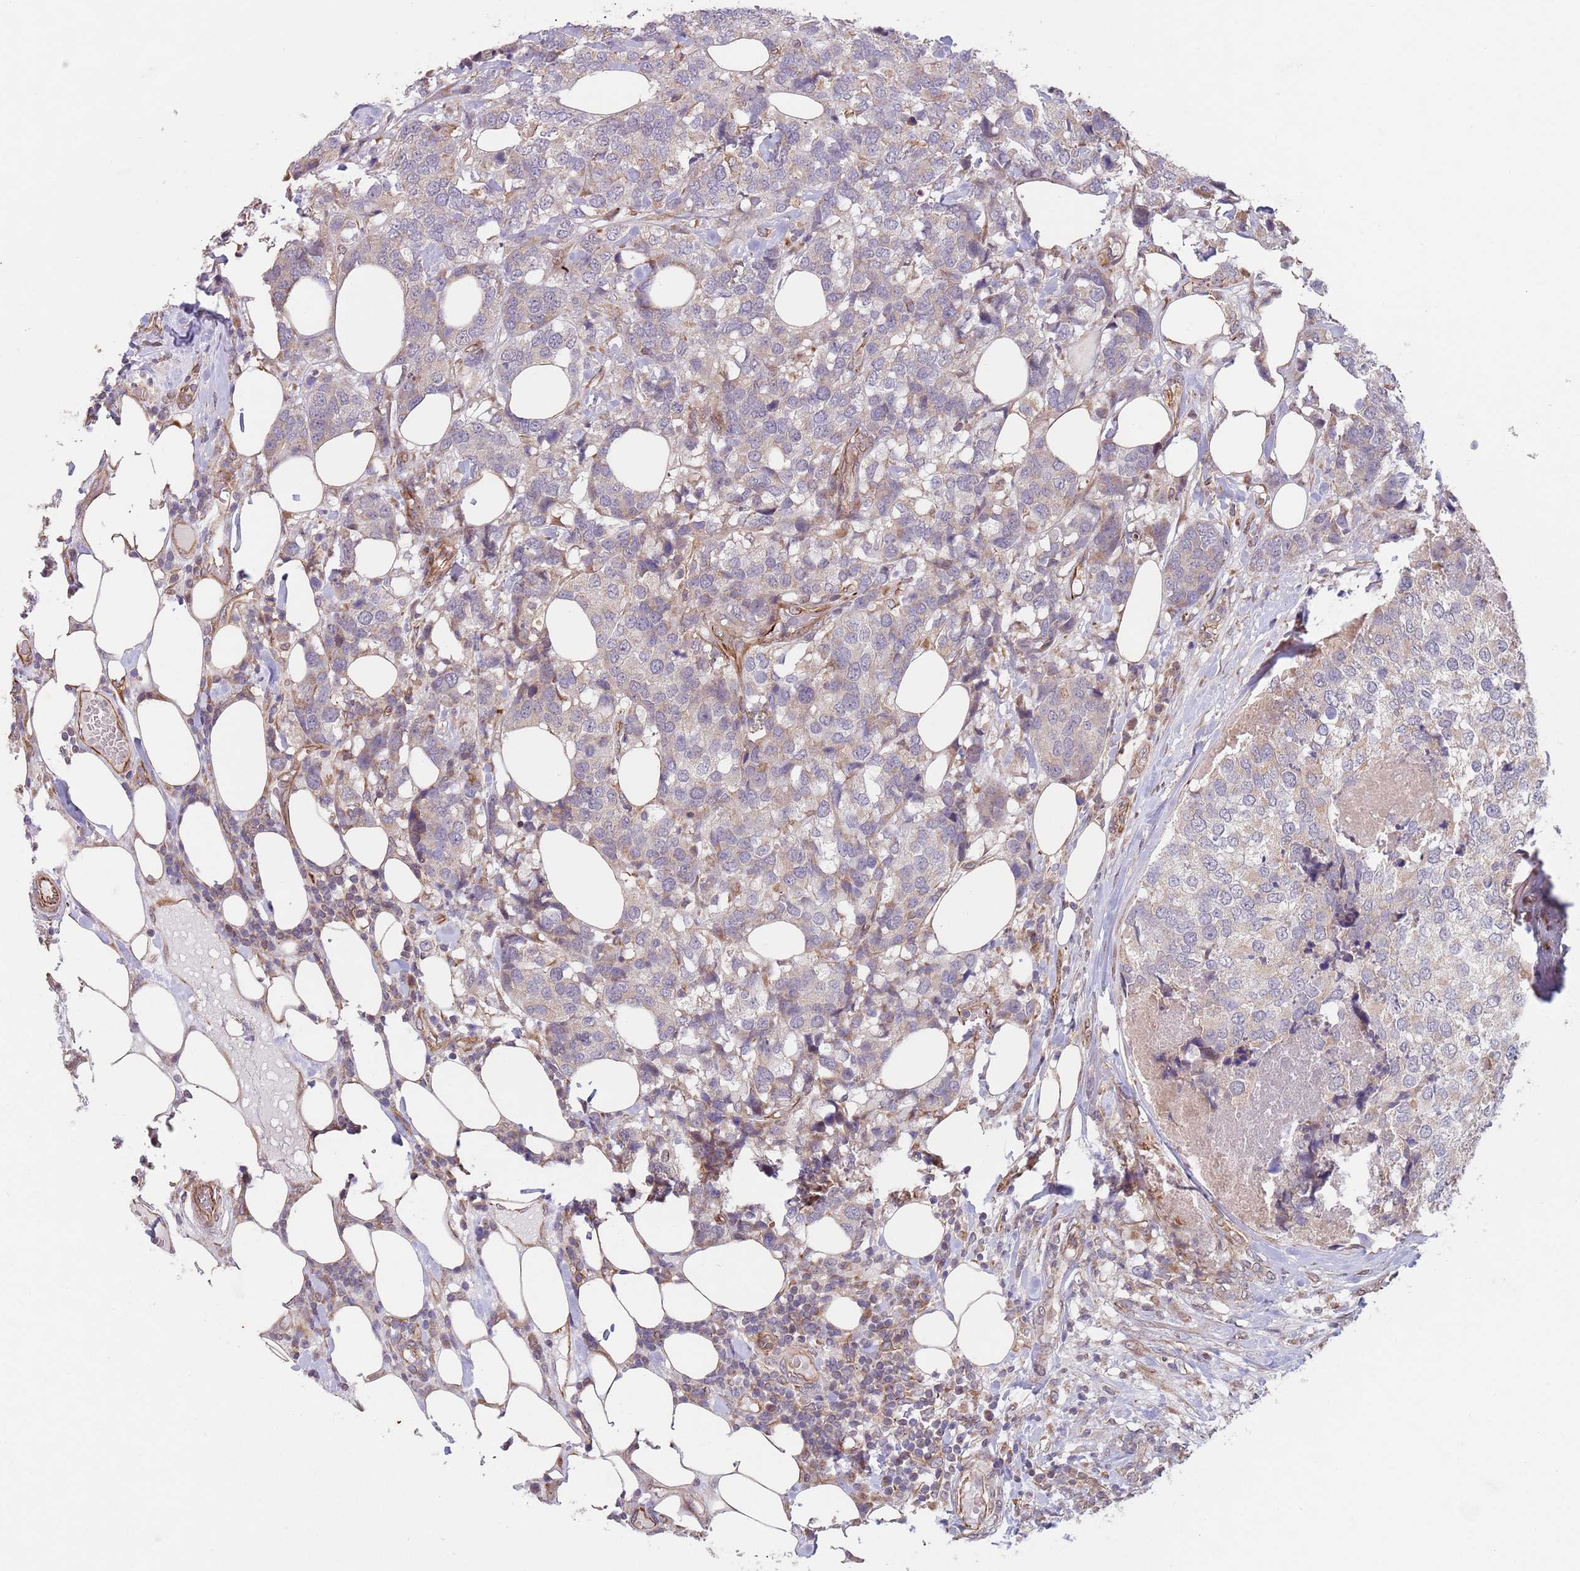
{"staining": {"intensity": "negative", "quantity": "none", "location": "none"}, "tissue": "breast cancer", "cell_type": "Tumor cells", "image_type": "cancer", "snomed": [{"axis": "morphology", "description": "Lobular carcinoma"}, {"axis": "topography", "description": "Breast"}], "caption": "Tumor cells show no significant protein staining in breast lobular carcinoma.", "gene": "CHD9", "patient": {"sex": "female", "age": 59}}